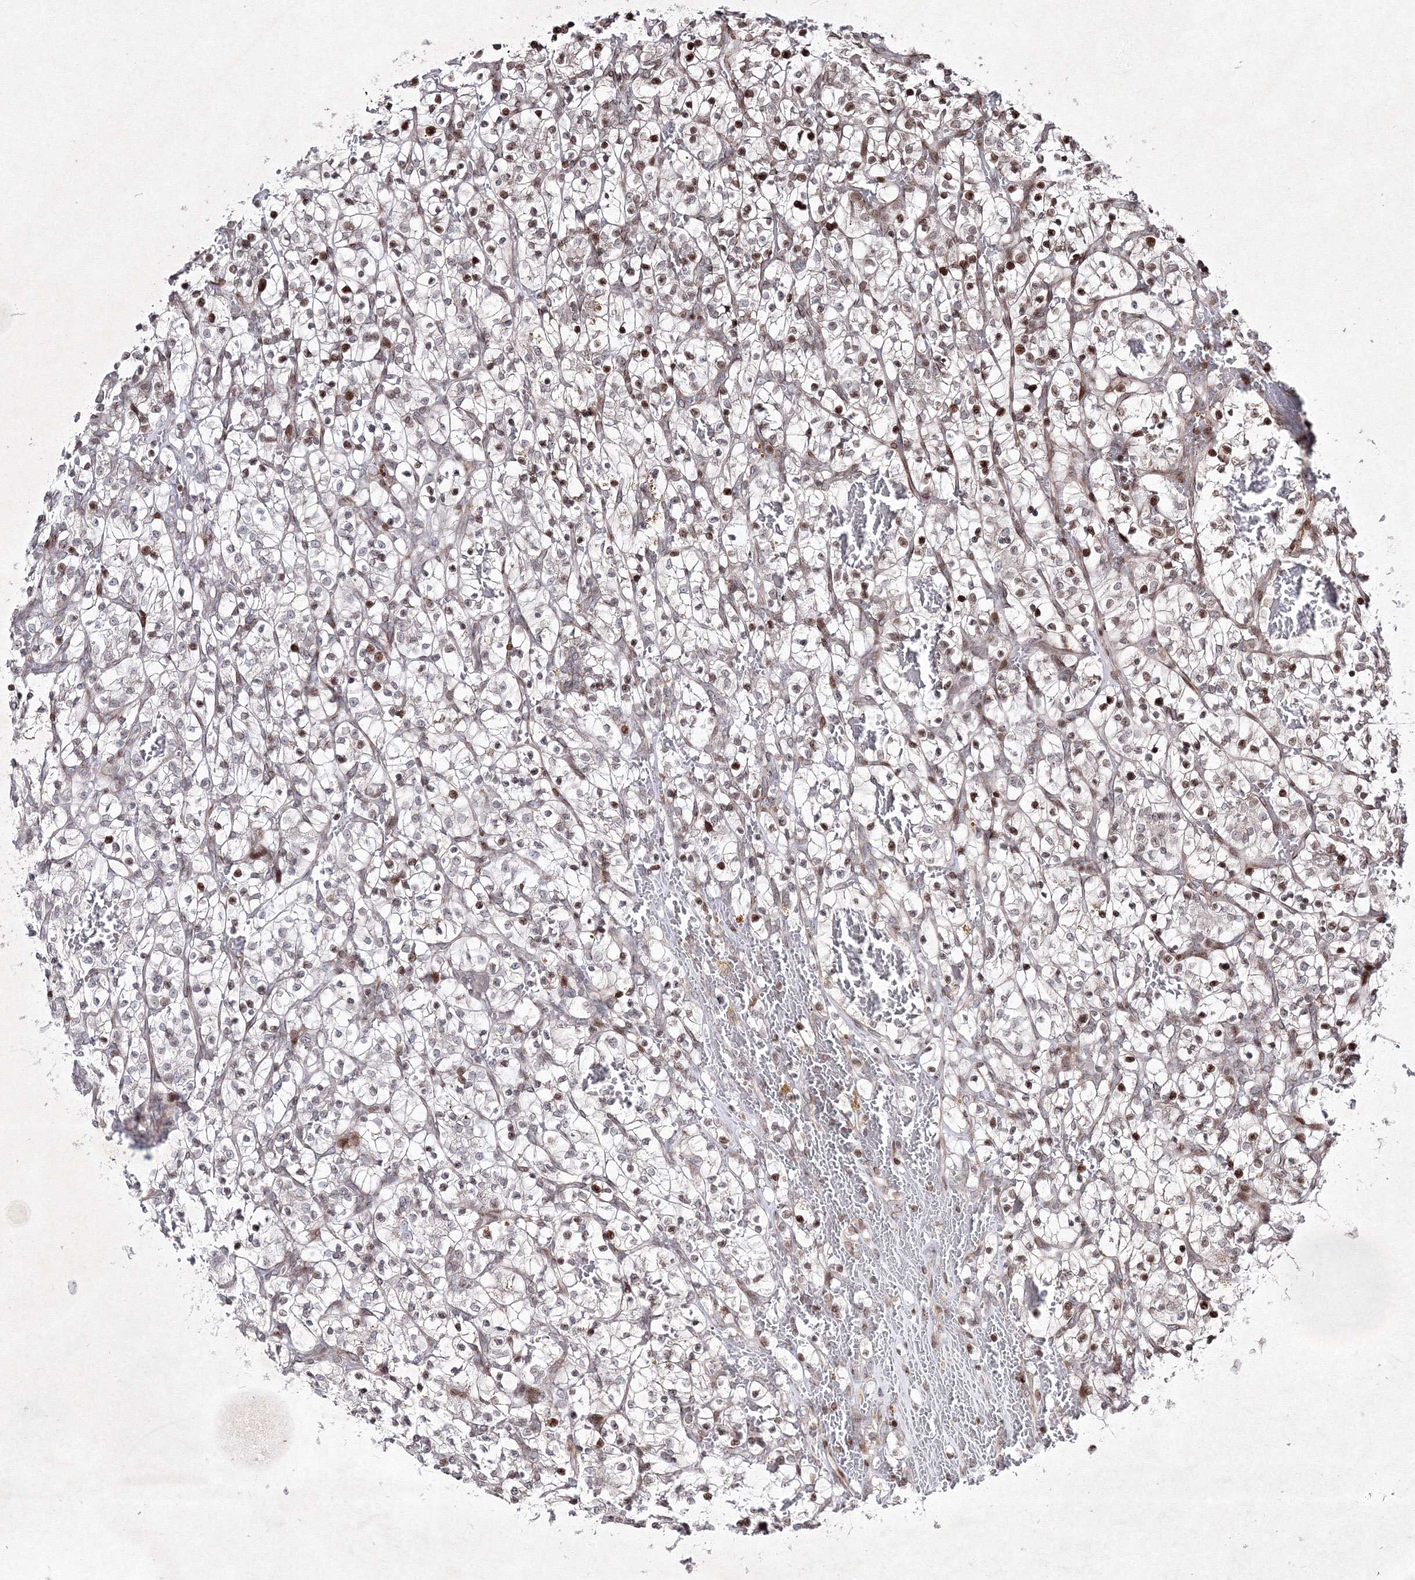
{"staining": {"intensity": "moderate", "quantity": "<25%", "location": "nuclear"}, "tissue": "renal cancer", "cell_type": "Tumor cells", "image_type": "cancer", "snomed": [{"axis": "morphology", "description": "Adenocarcinoma, NOS"}, {"axis": "topography", "description": "Kidney"}], "caption": "This histopathology image shows adenocarcinoma (renal) stained with immunohistochemistry (IHC) to label a protein in brown. The nuclear of tumor cells show moderate positivity for the protein. Nuclei are counter-stained blue.", "gene": "SMIM29", "patient": {"sex": "female", "age": 57}}